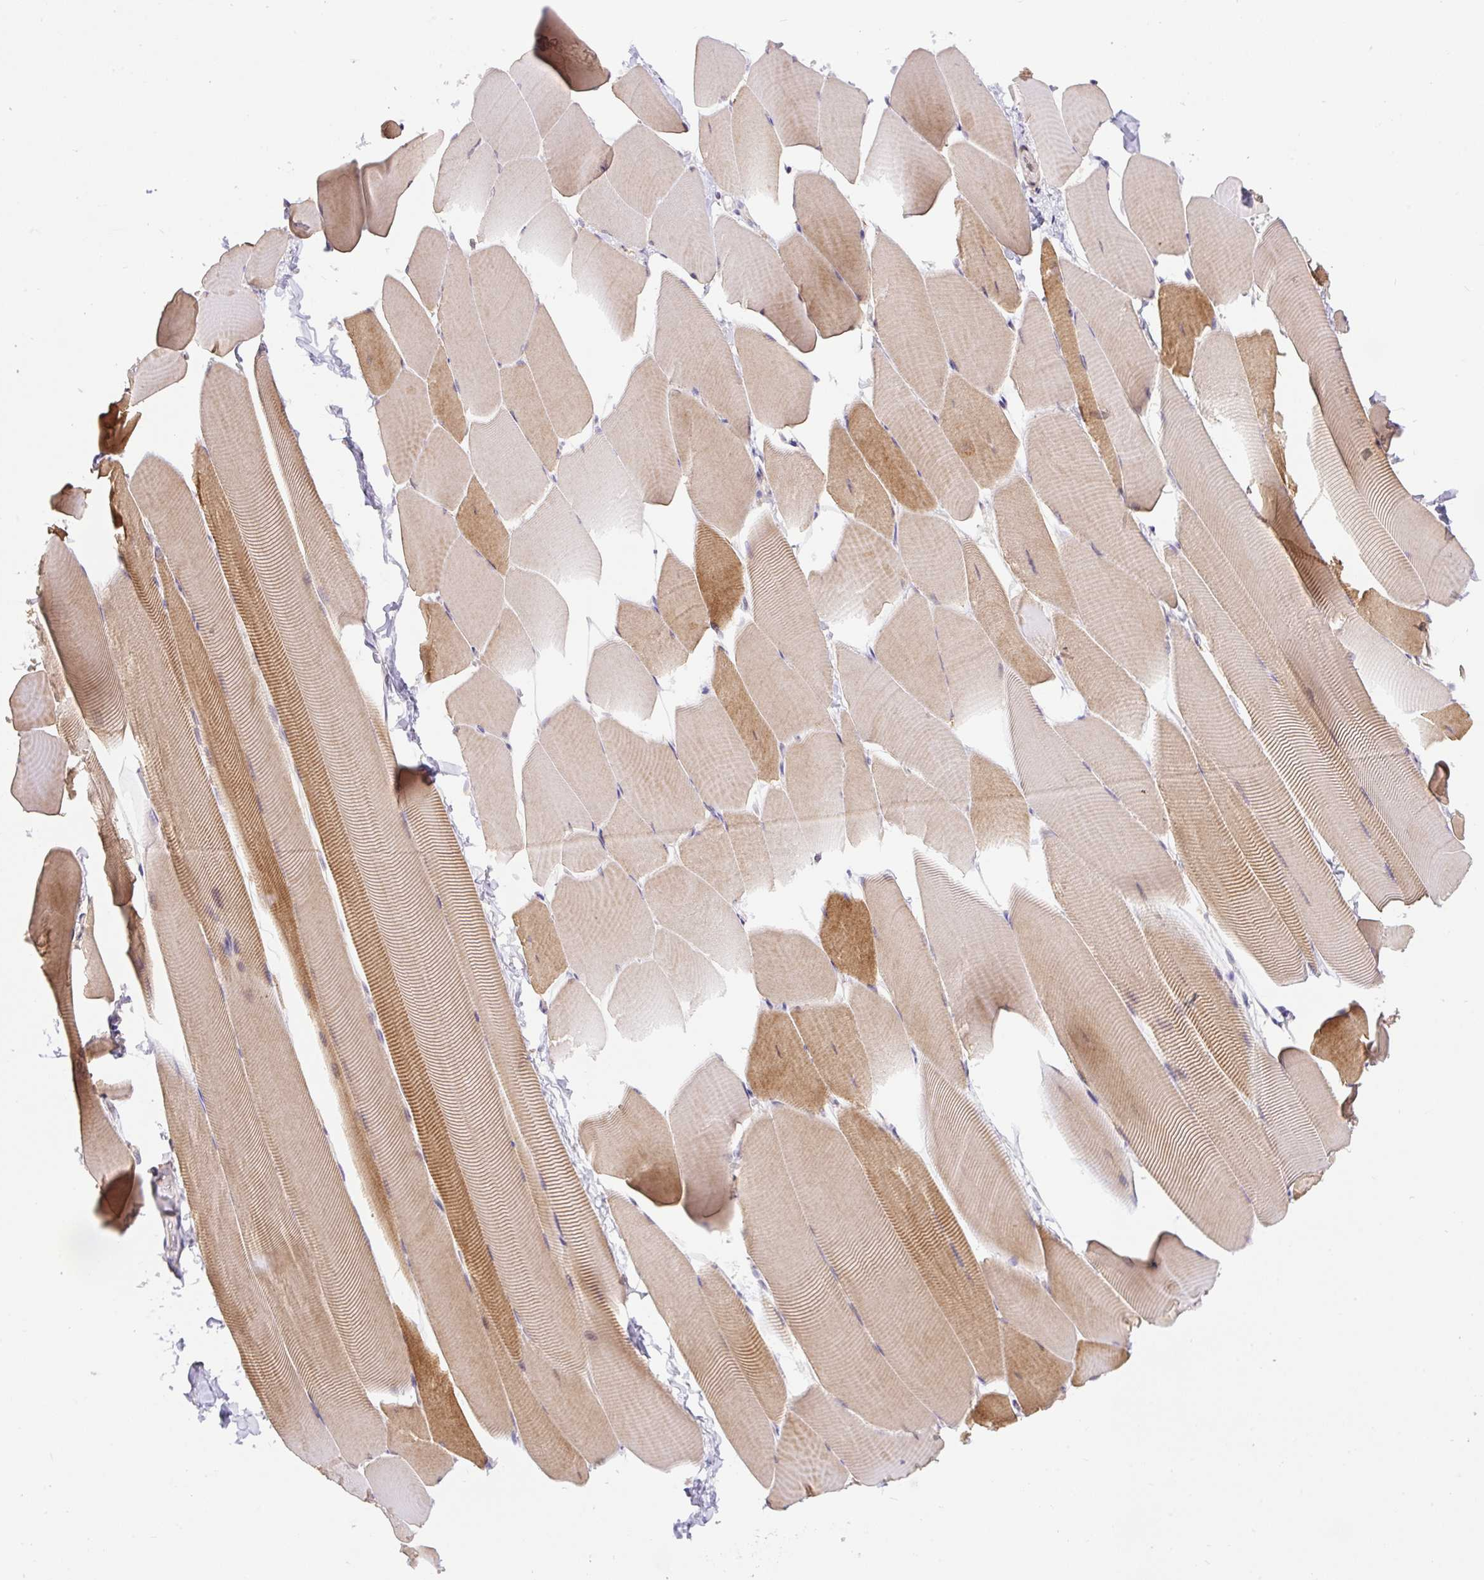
{"staining": {"intensity": "moderate", "quantity": "25%-75%", "location": "cytoplasmic/membranous"}, "tissue": "skeletal muscle", "cell_type": "Myocytes", "image_type": "normal", "snomed": [{"axis": "morphology", "description": "Normal tissue, NOS"}, {"axis": "topography", "description": "Skeletal muscle"}], "caption": "Immunohistochemistry photomicrograph of normal skeletal muscle: human skeletal muscle stained using immunohistochemistry shows medium levels of moderate protein expression localized specifically in the cytoplasmic/membranous of myocytes, appearing as a cytoplasmic/membranous brown color.", "gene": "COX8A", "patient": {"sex": "male", "age": 25}}